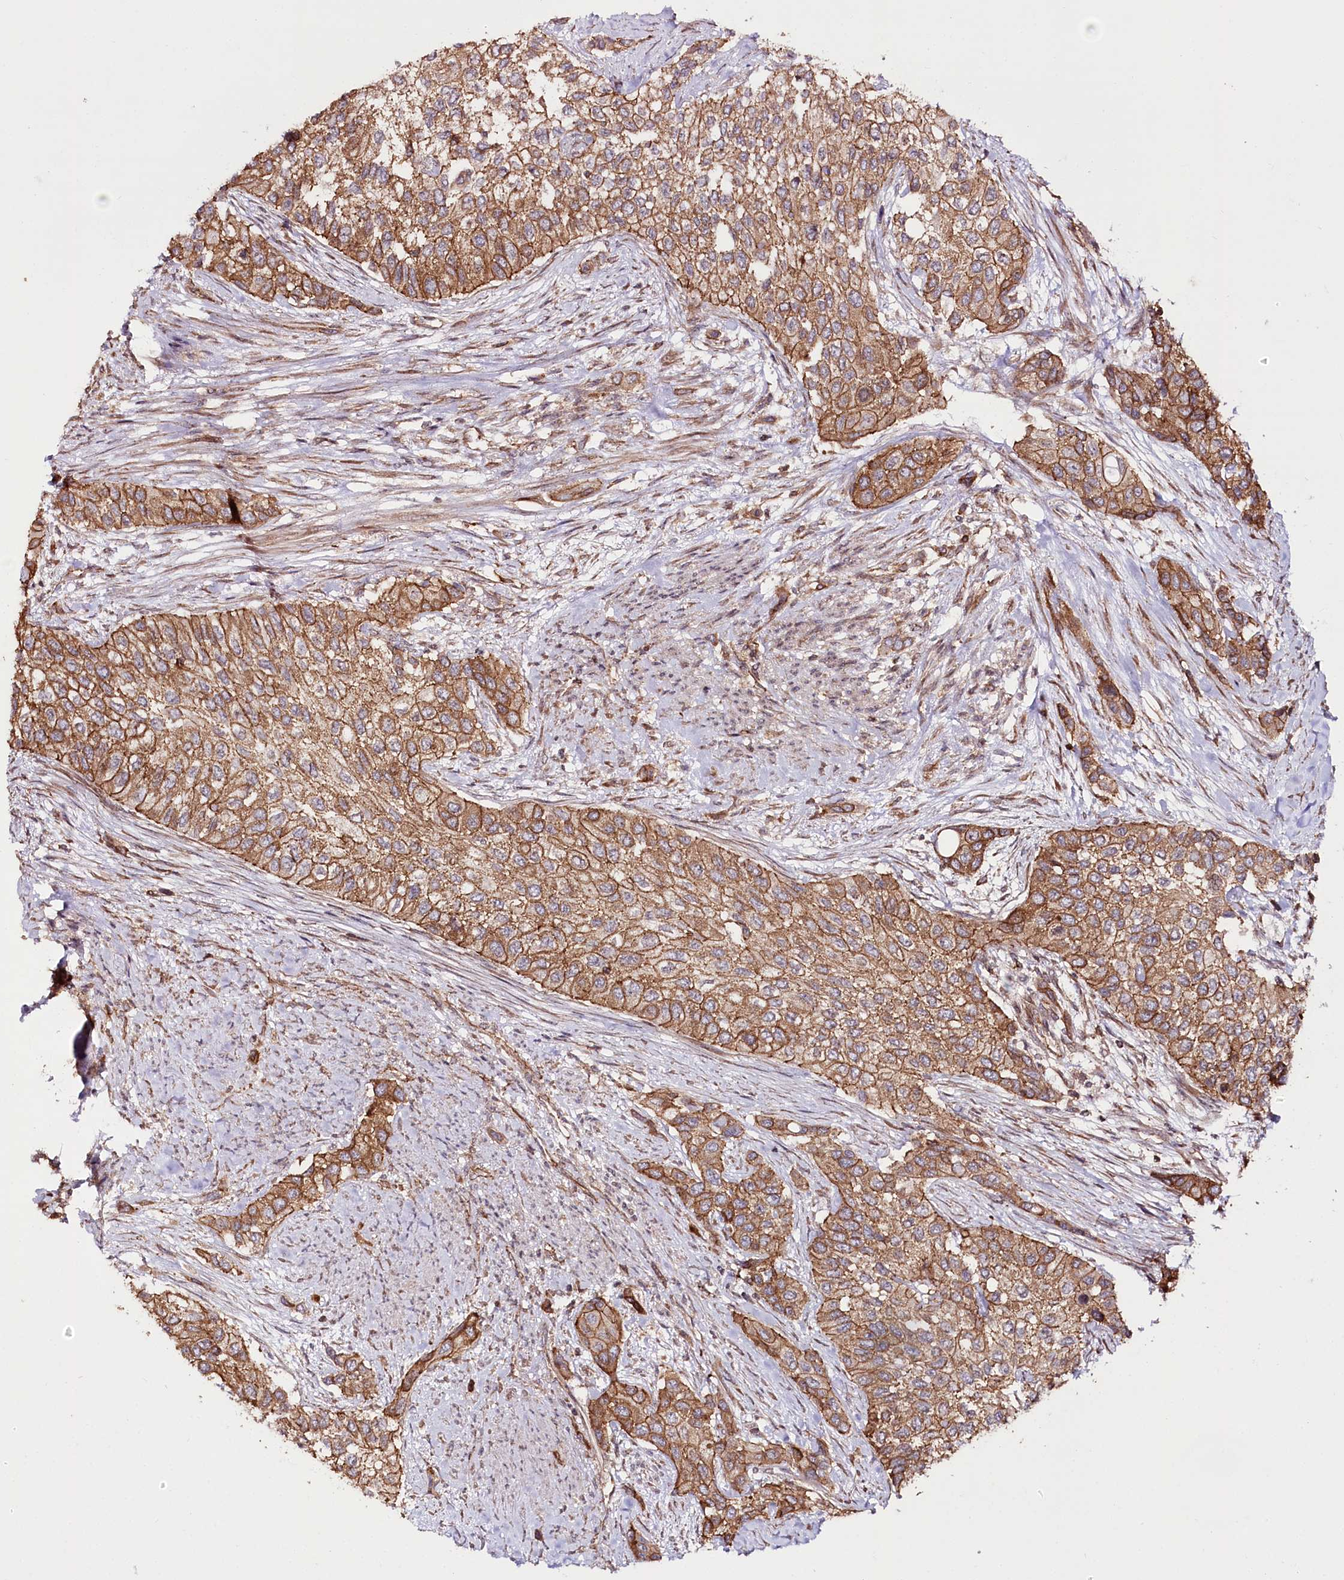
{"staining": {"intensity": "strong", "quantity": "25%-75%", "location": "cytoplasmic/membranous"}, "tissue": "urothelial cancer", "cell_type": "Tumor cells", "image_type": "cancer", "snomed": [{"axis": "morphology", "description": "Normal tissue, NOS"}, {"axis": "morphology", "description": "Urothelial carcinoma, High grade"}, {"axis": "topography", "description": "Vascular tissue"}, {"axis": "topography", "description": "Urinary bladder"}], "caption": "Protein staining of urothelial carcinoma (high-grade) tissue demonstrates strong cytoplasmic/membranous expression in about 25%-75% of tumor cells. Immunohistochemistry stains the protein in brown and the nuclei are stained blue.", "gene": "DHX29", "patient": {"sex": "female", "age": 56}}